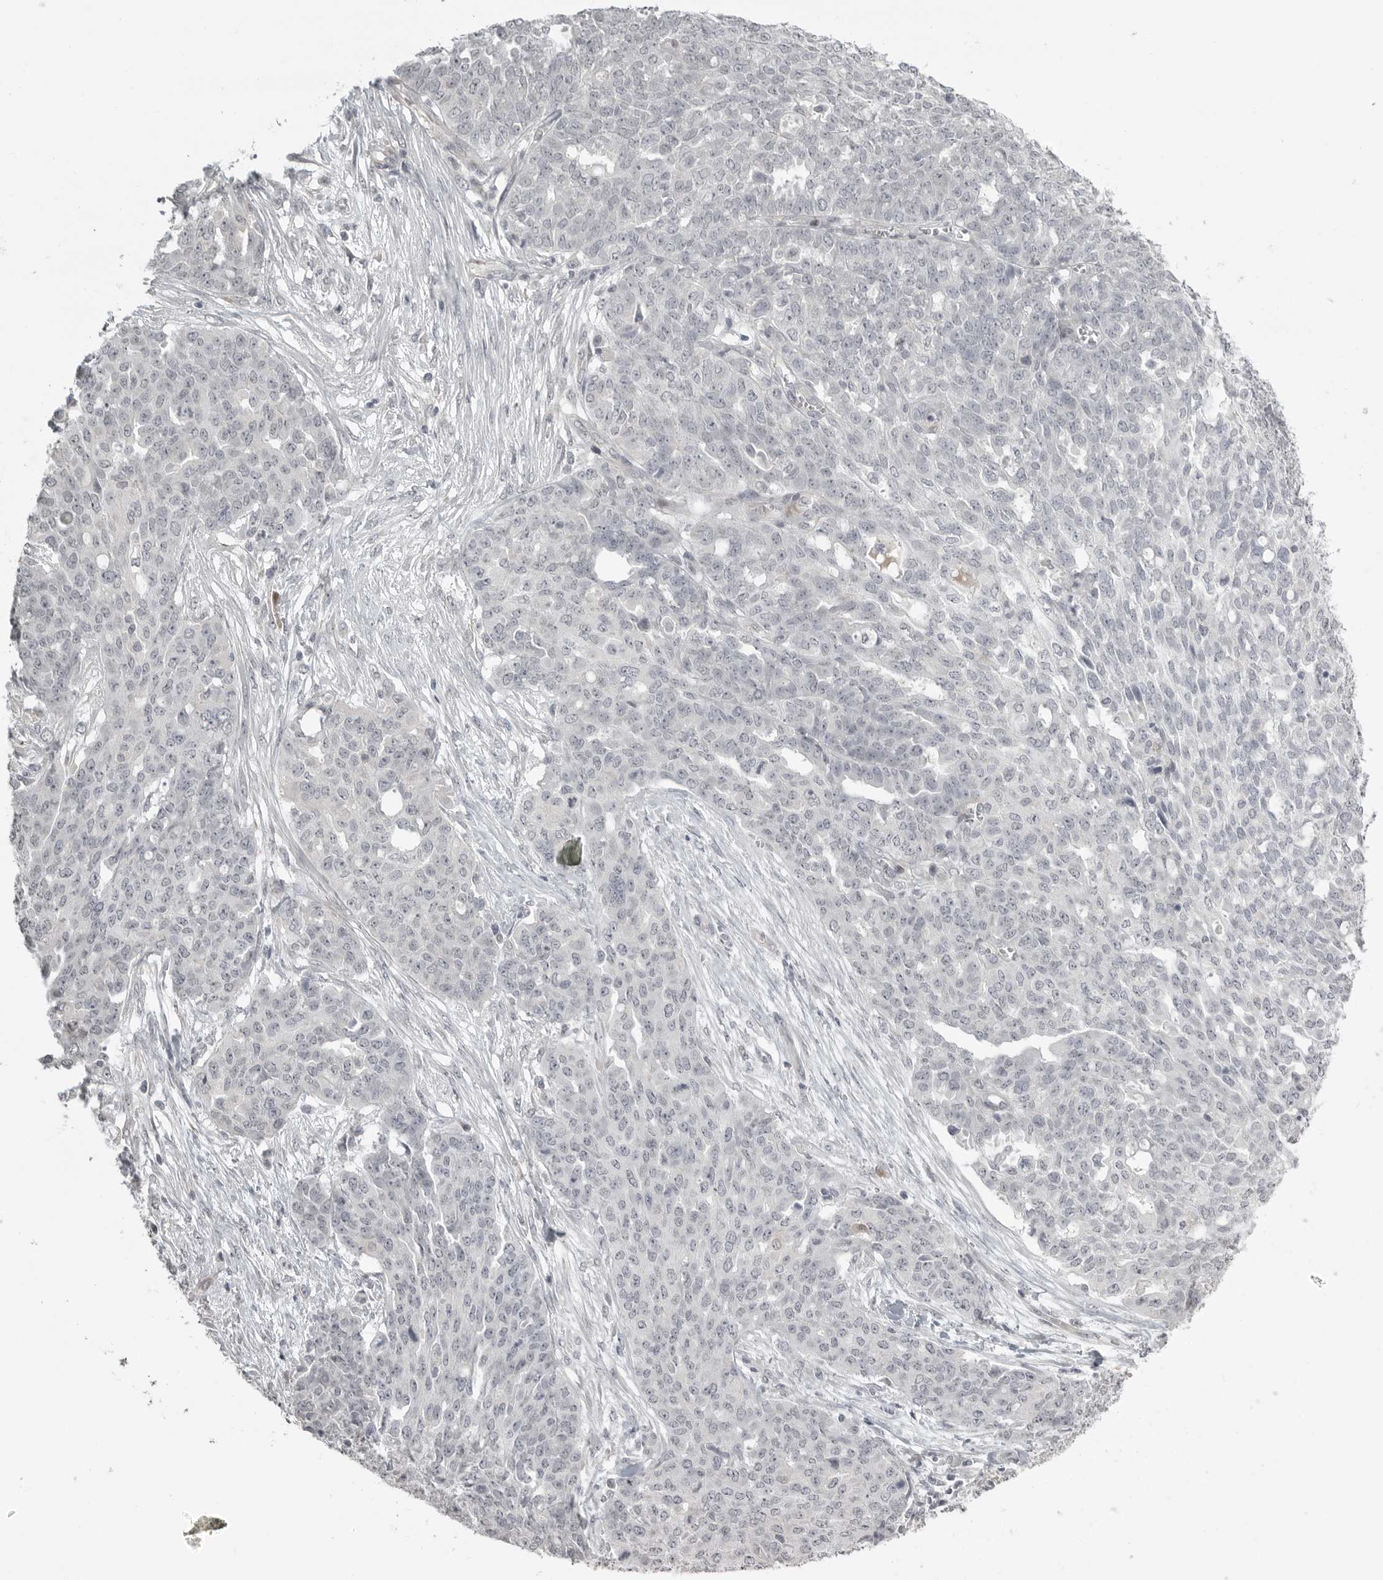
{"staining": {"intensity": "negative", "quantity": "none", "location": "none"}, "tissue": "ovarian cancer", "cell_type": "Tumor cells", "image_type": "cancer", "snomed": [{"axis": "morphology", "description": "Cystadenocarcinoma, serous, NOS"}, {"axis": "topography", "description": "Soft tissue"}, {"axis": "topography", "description": "Ovary"}], "caption": "Ovarian serous cystadenocarcinoma was stained to show a protein in brown. There is no significant expression in tumor cells.", "gene": "SMG8", "patient": {"sex": "female", "age": 57}}